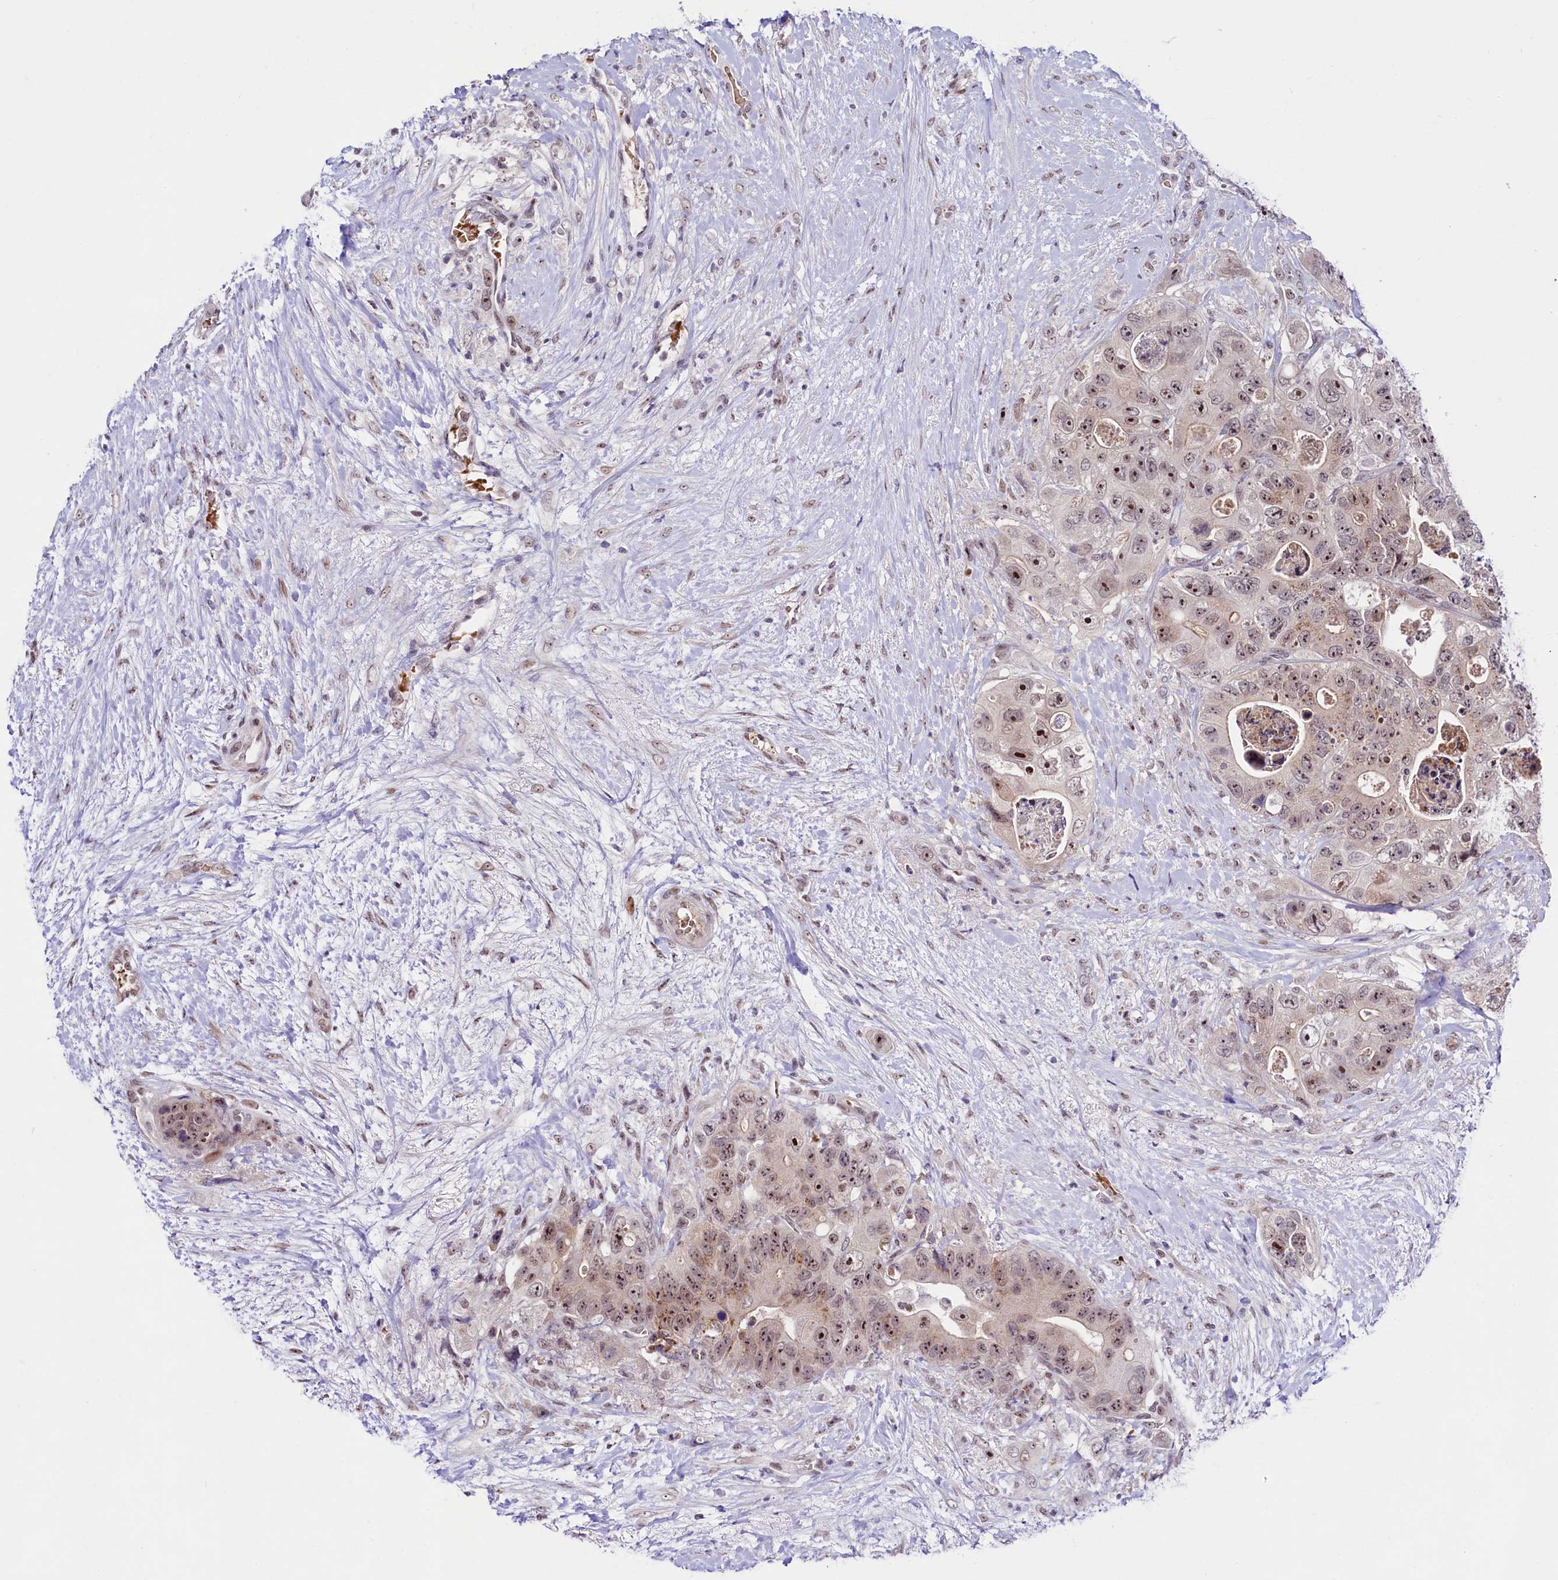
{"staining": {"intensity": "moderate", "quantity": ">75%", "location": "nuclear"}, "tissue": "colorectal cancer", "cell_type": "Tumor cells", "image_type": "cancer", "snomed": [{"axis": "morphology", "description": "Adenocarcinoma, NOS"}, {"axis": "topography", "description": "Colon"}], "caption": "Protein positivity by IHC exhibits moderate nuclear expression in about >75% of tumor cells in adenocarcinoma (colorectal). Immunohistochemistry (ihc) stains the protein of interest in brown and the nuclei are stained blue.", "gene": "LEUTX", "patient": {"sex": "female", "age": 46}}